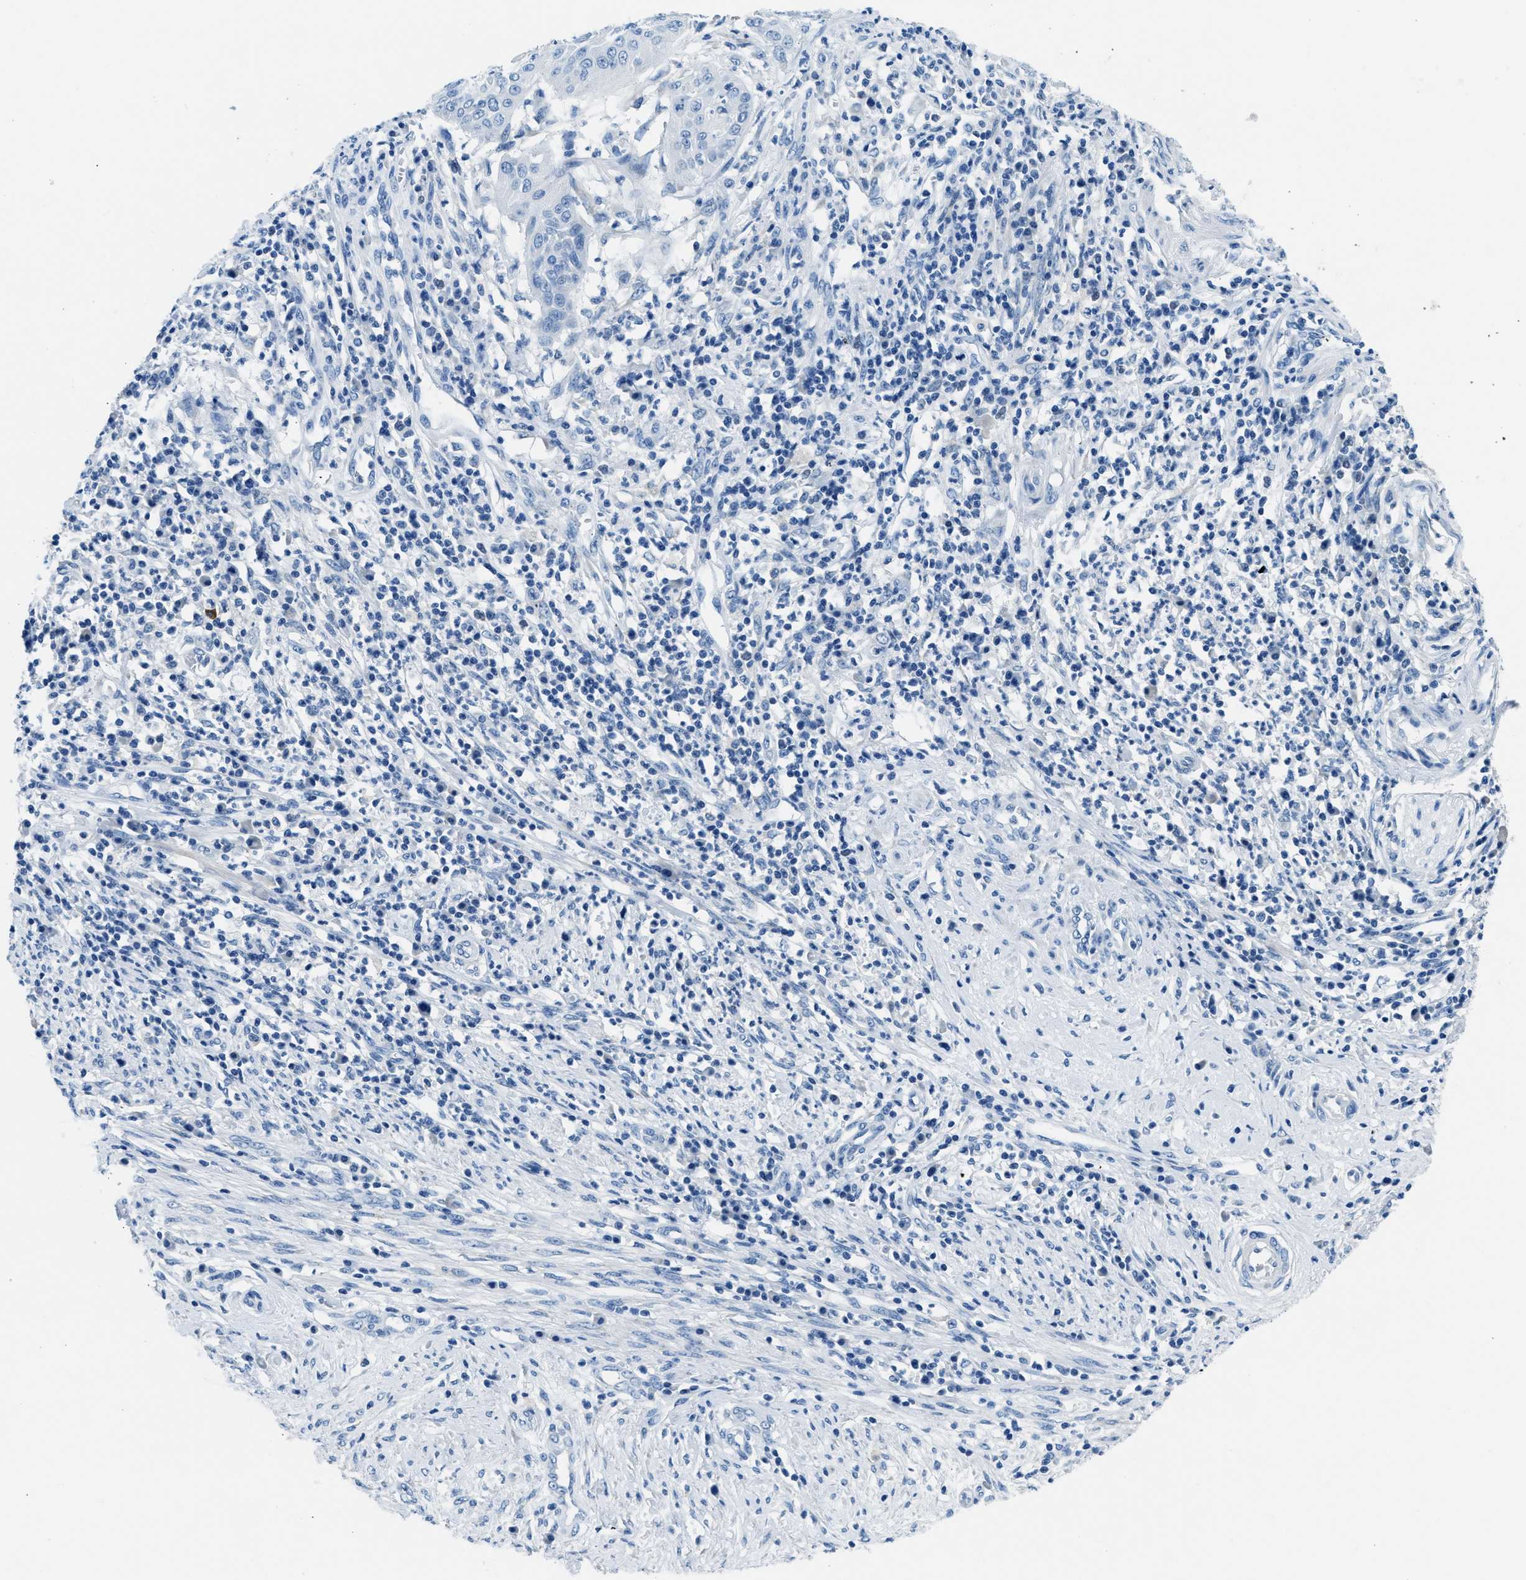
{"staining": {"intensity": "negative", "quantity": "none", "location": "none"}, "tissue": "cervical cancer", "cell_type": "Tumor cells", "image_type": "cancer", "snomed": [{"axis": "morphology", "description": "Normal tissue, NOS"}, {"axis": "morphology", "description": "Squamous cell carcinoma, NOS"}, {"axis": "topography", "description": "Cervix"}], "caption": "Immunohistochemistry image of cervical cancer stained for a protein (brown), which exhibits no positivity in tumor cells.", "gene": "CLDN18", "patient": {"sex": "female", "age": 39}}